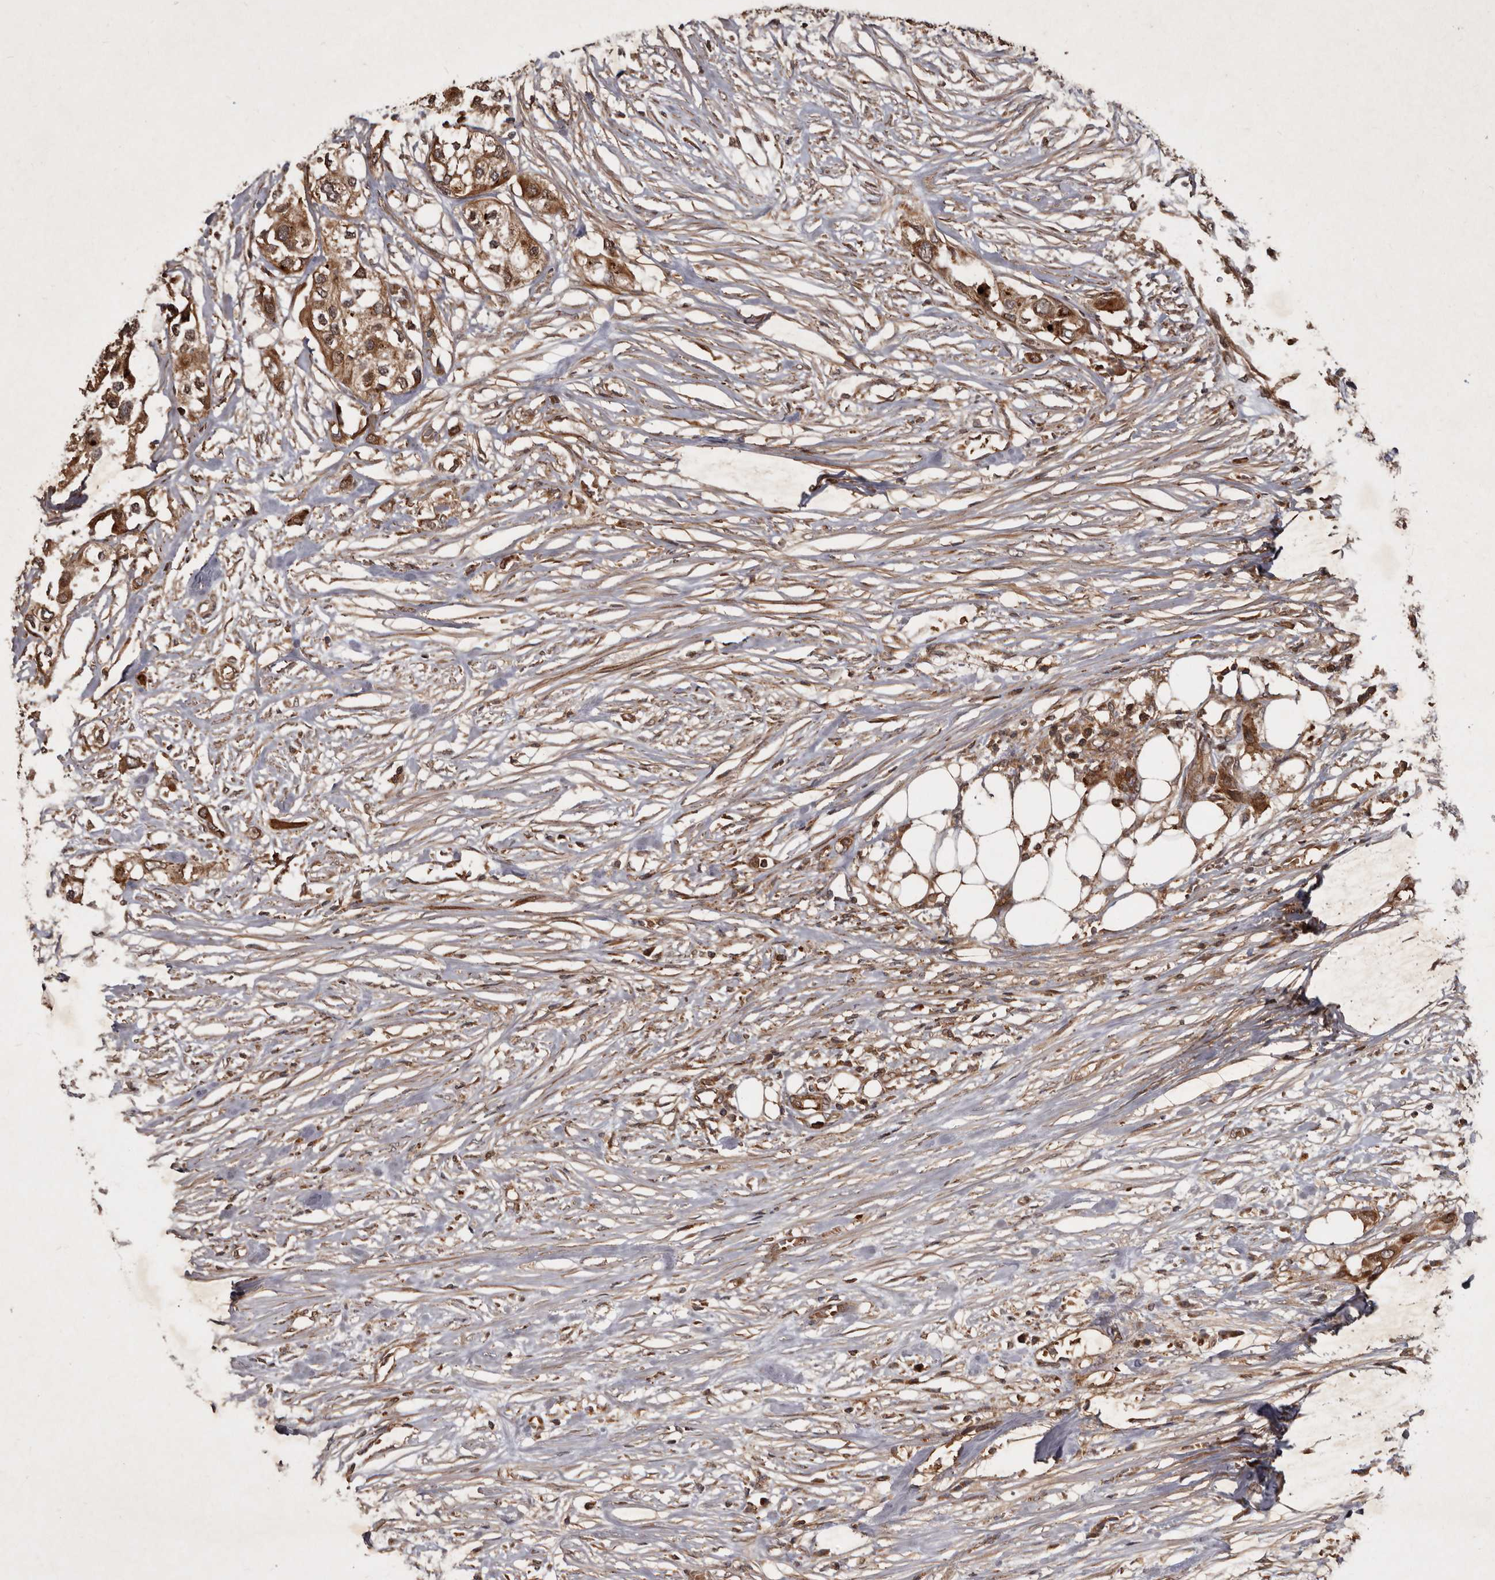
{"staining": {"intensity": "moderate", "quantity": ">75%", "location": "cytoplasmic/membranous"}, "tissue": "urothelial cancer", "cell_type": "Tumor cells", "image_type": "cancer", "snomed": [{"axis": "morphology", "description": "Urothelial carcinoma, High grade"}, {"axis": "topography", "description": "Urinary bladder"}], "caption": "Immunohistochemical staining of urothelial carcinoma (high-grade) exhibits medium levels of moderate cytoplasmic/membranous protein positivity in about >75% of tumor cells. (DAB (3,3'-diaminobenzidine) IHC, brown staining for protein, blue staining for nuclei).", "gene": "STK36", "patient": {"sex": "male", "age": 64}}